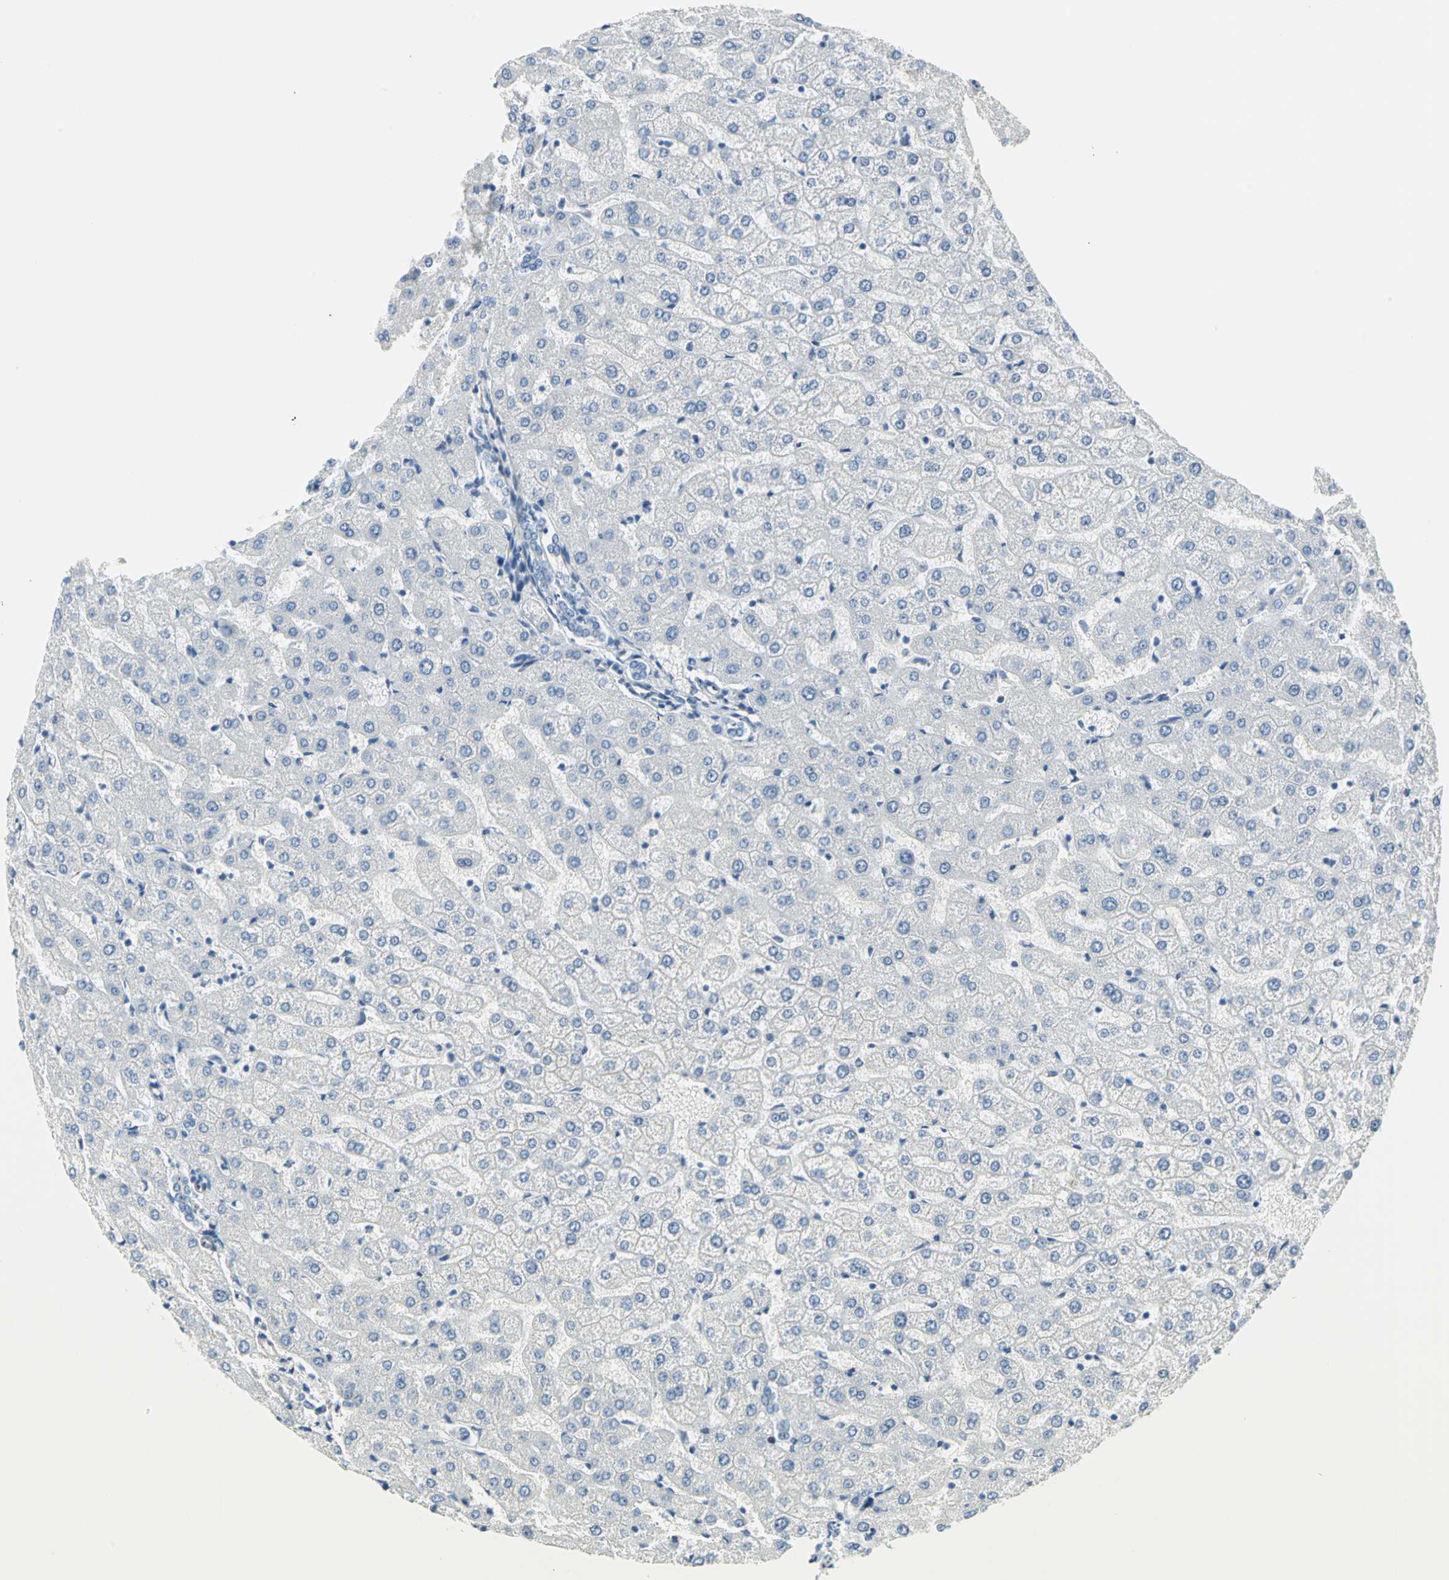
{"staining": {"intensity": "negative", "quantity": "none", "location": "none"}, "tissue": "liver", "cell_type": "Cholangiocytes", "image_type": "normal", "snomed": [{"axis": "morphology", "description": "Normal tissue, NOS"}, {"axis": "morphology", "description": "Fibrosis, NOS"}, {"axis": "topography", "description": "Liver"}], "caption": "Immunohistochemistry micrograph of unremarkable liver stained for a protein (brown), which exhibits no positivity in cholangiocytes. Brightfield microscopy of immunohistochemistry (IHC) stained with DAB (brown) and hematoxylin (blue), captured at high magnification.", "gene": "ALOX15", "patient": {"sex": "female", "age": 29}}